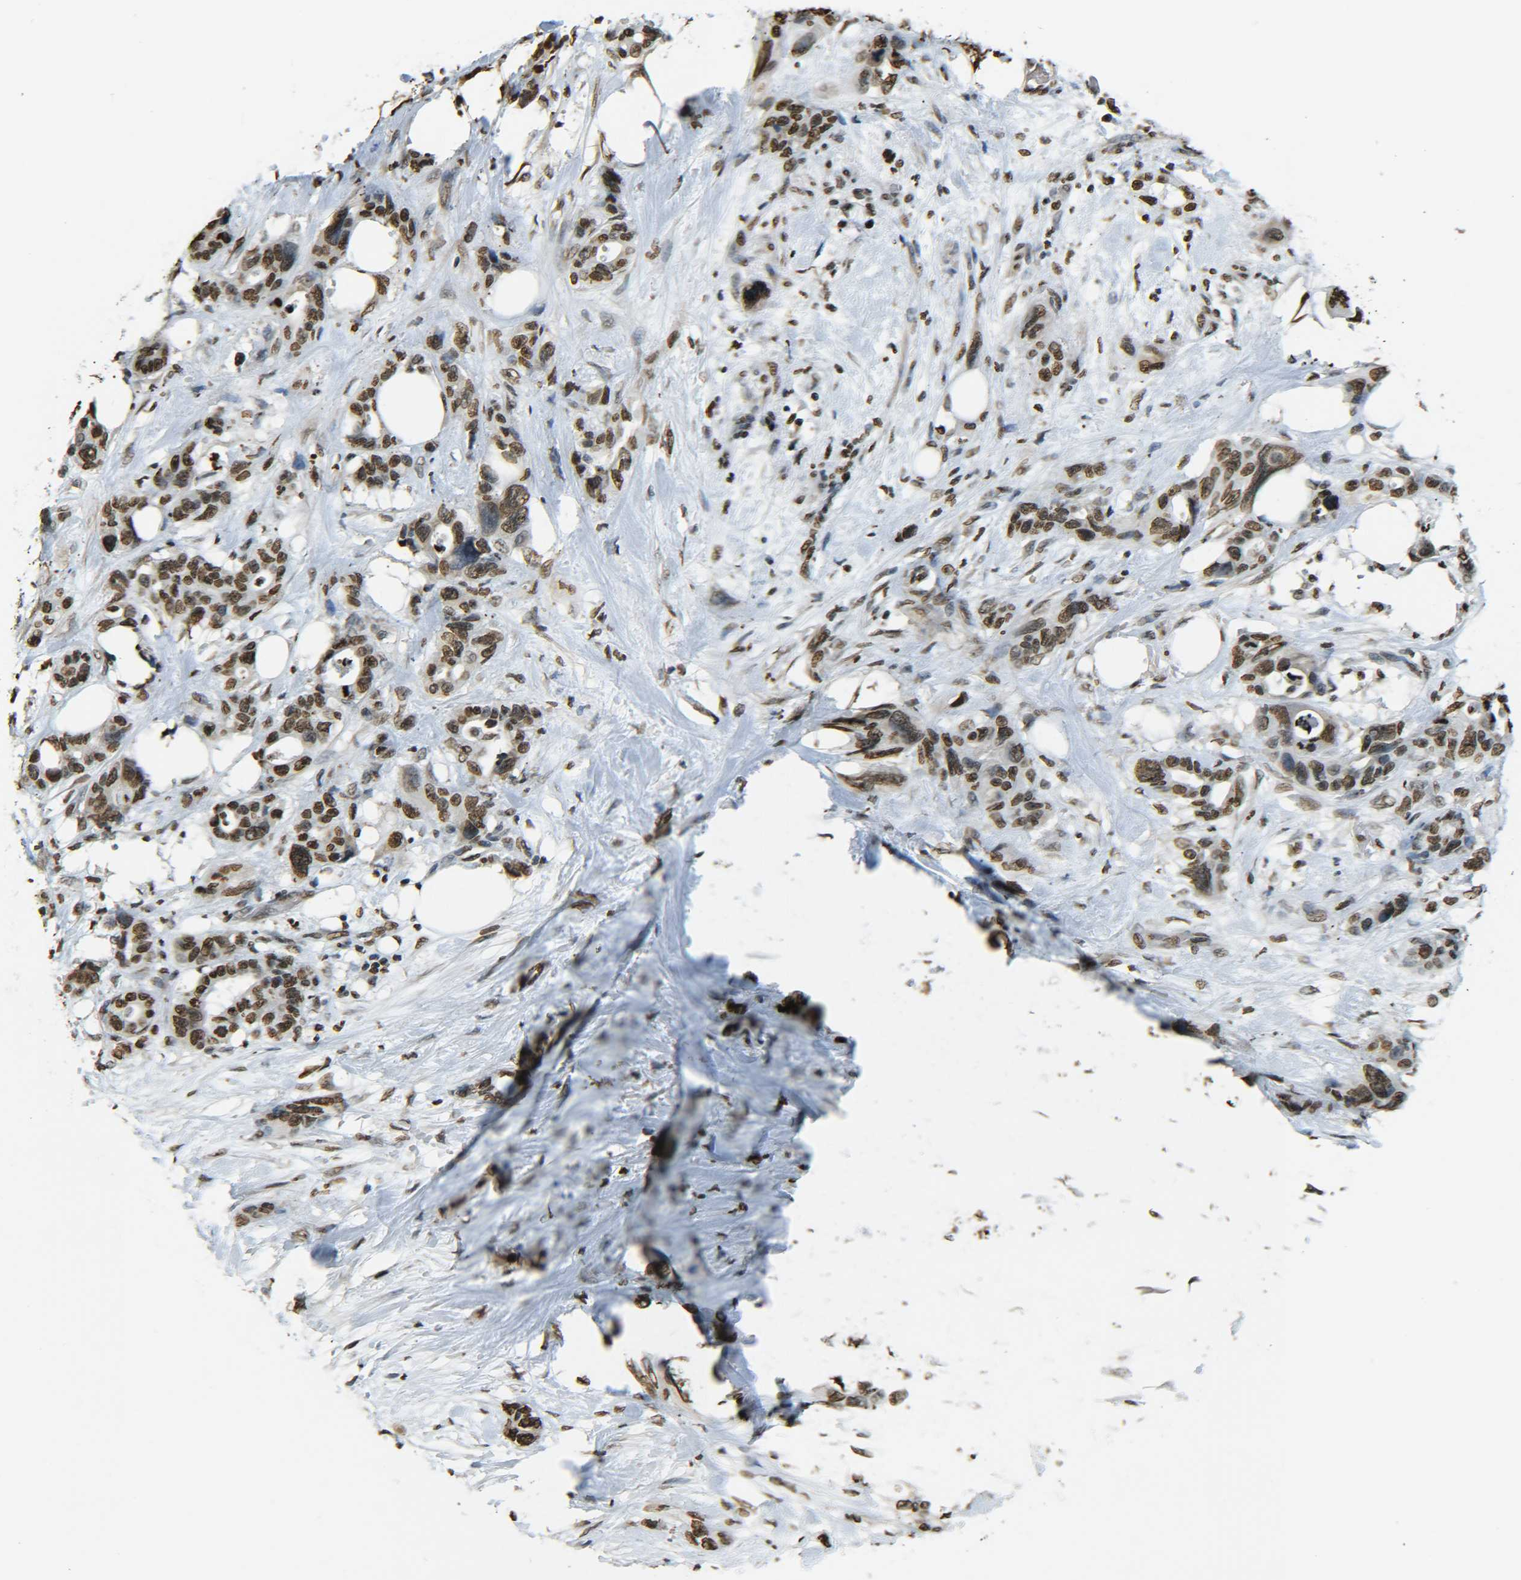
{"staining": {"intensity": "moderate", "quantity": ">75%", "location": "nuclear"}, "tissue": "pancreatic cancer", "cell_type": "Tumor cells", "image_type": "cancer", "snomed": [{"axis": "morphology", "description": "Adenocarcinoma, NOS"}, {"axis": "topography", "description": "Pancreas"}], "caption": "A photomicrograph of human pancreatic cancer stained for a protein displays moderate nuclear brown staining in tumor cells.", "gene": "H4C16", "patient": {"sex": "male", "age": 46}}